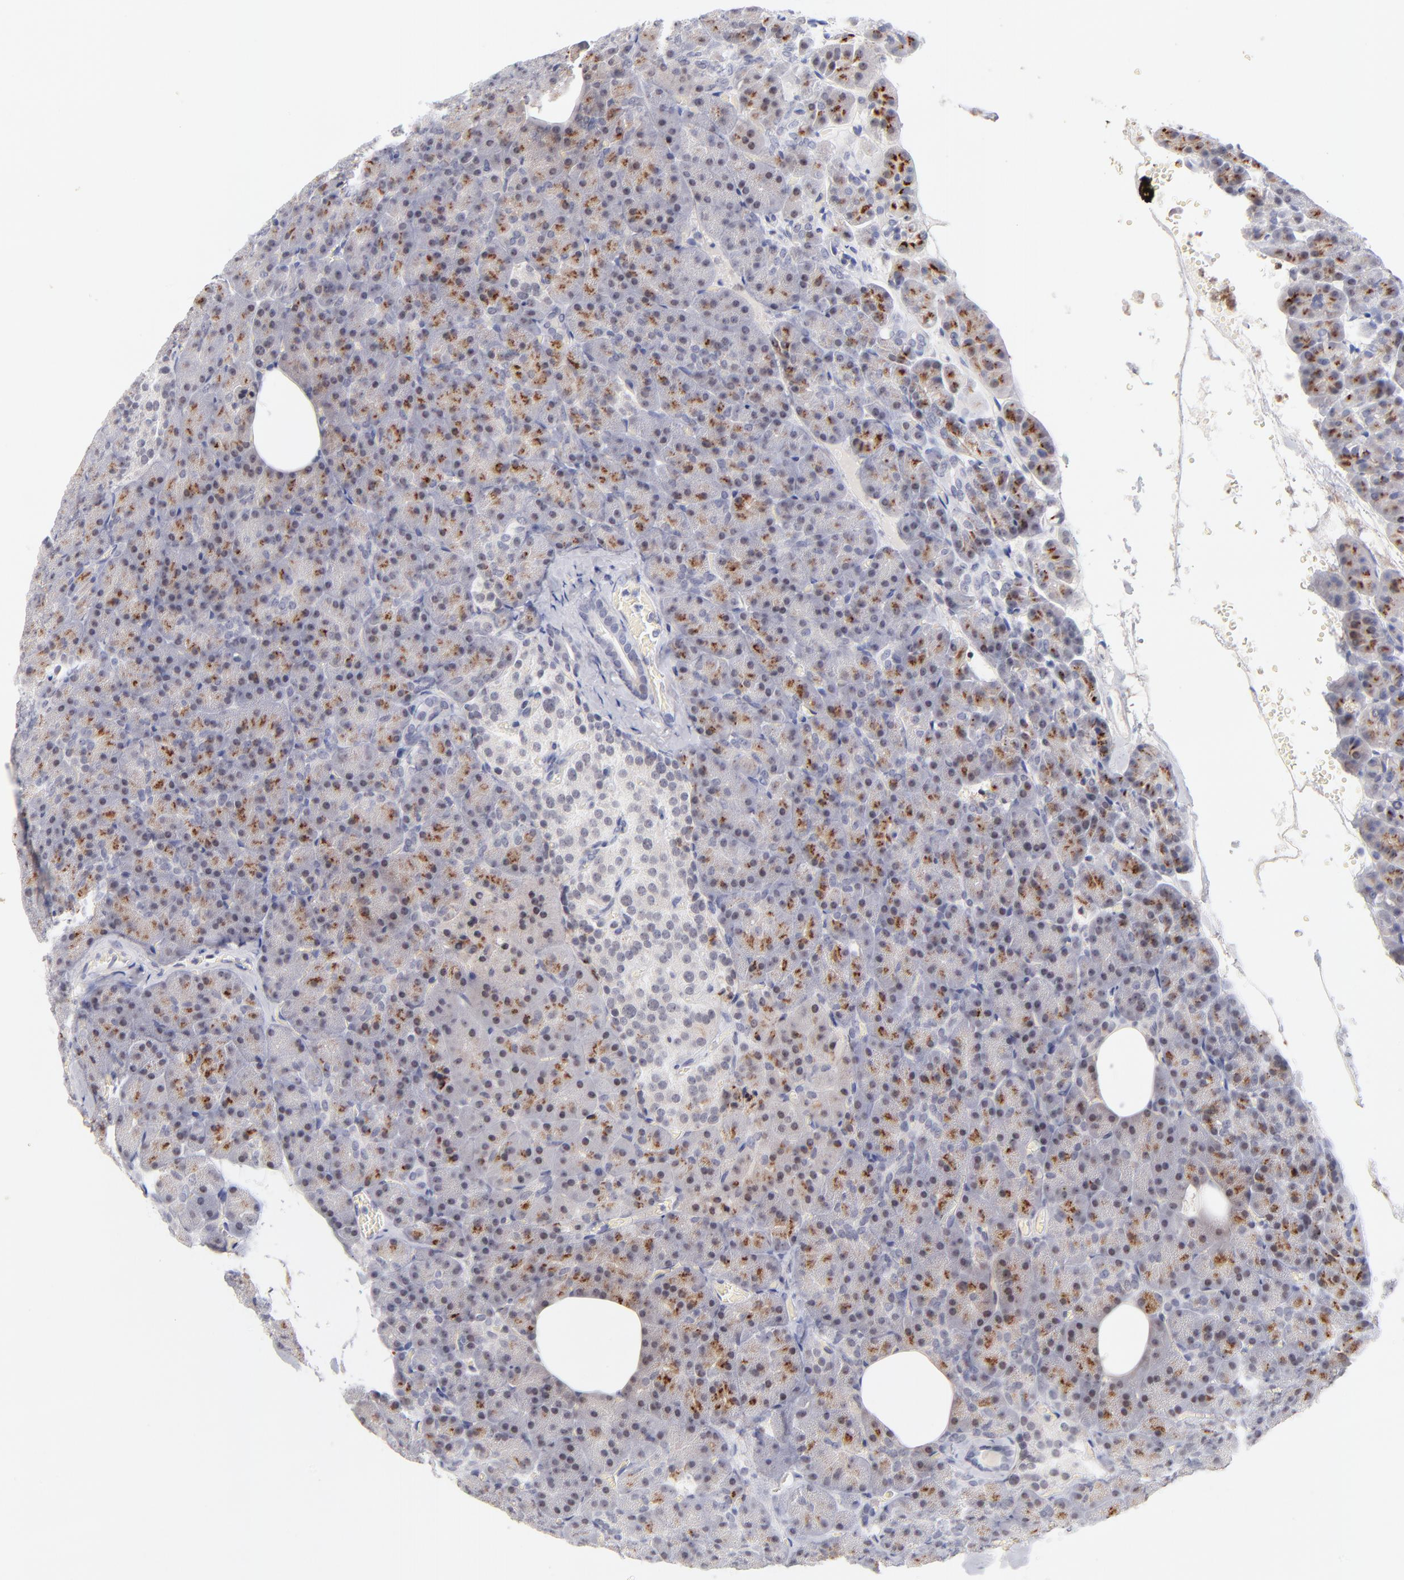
{"staining": {"intensity": "moderate", "quantity": "25%-75%", "location": "cytoplasmic/membranous"}, "tissue": "pancreas", "cell_type": "Exocrine glandular cells", "image_type": "normal", "snomed": [{"axis": "morphology", "description": "Normal tissue, NOS"}, {"axis": "topography", "description": "Pancreas"}], "caption": "Immunohistochemical staining of benign human pancreas reveals 25%-75% levels of moderate cytoplasmic/membranous protein positivity in approximately 25%-75% of exocrine glandular cells.", "gene": "PARP1", "patient": {"sex": "female", "age": 35}}